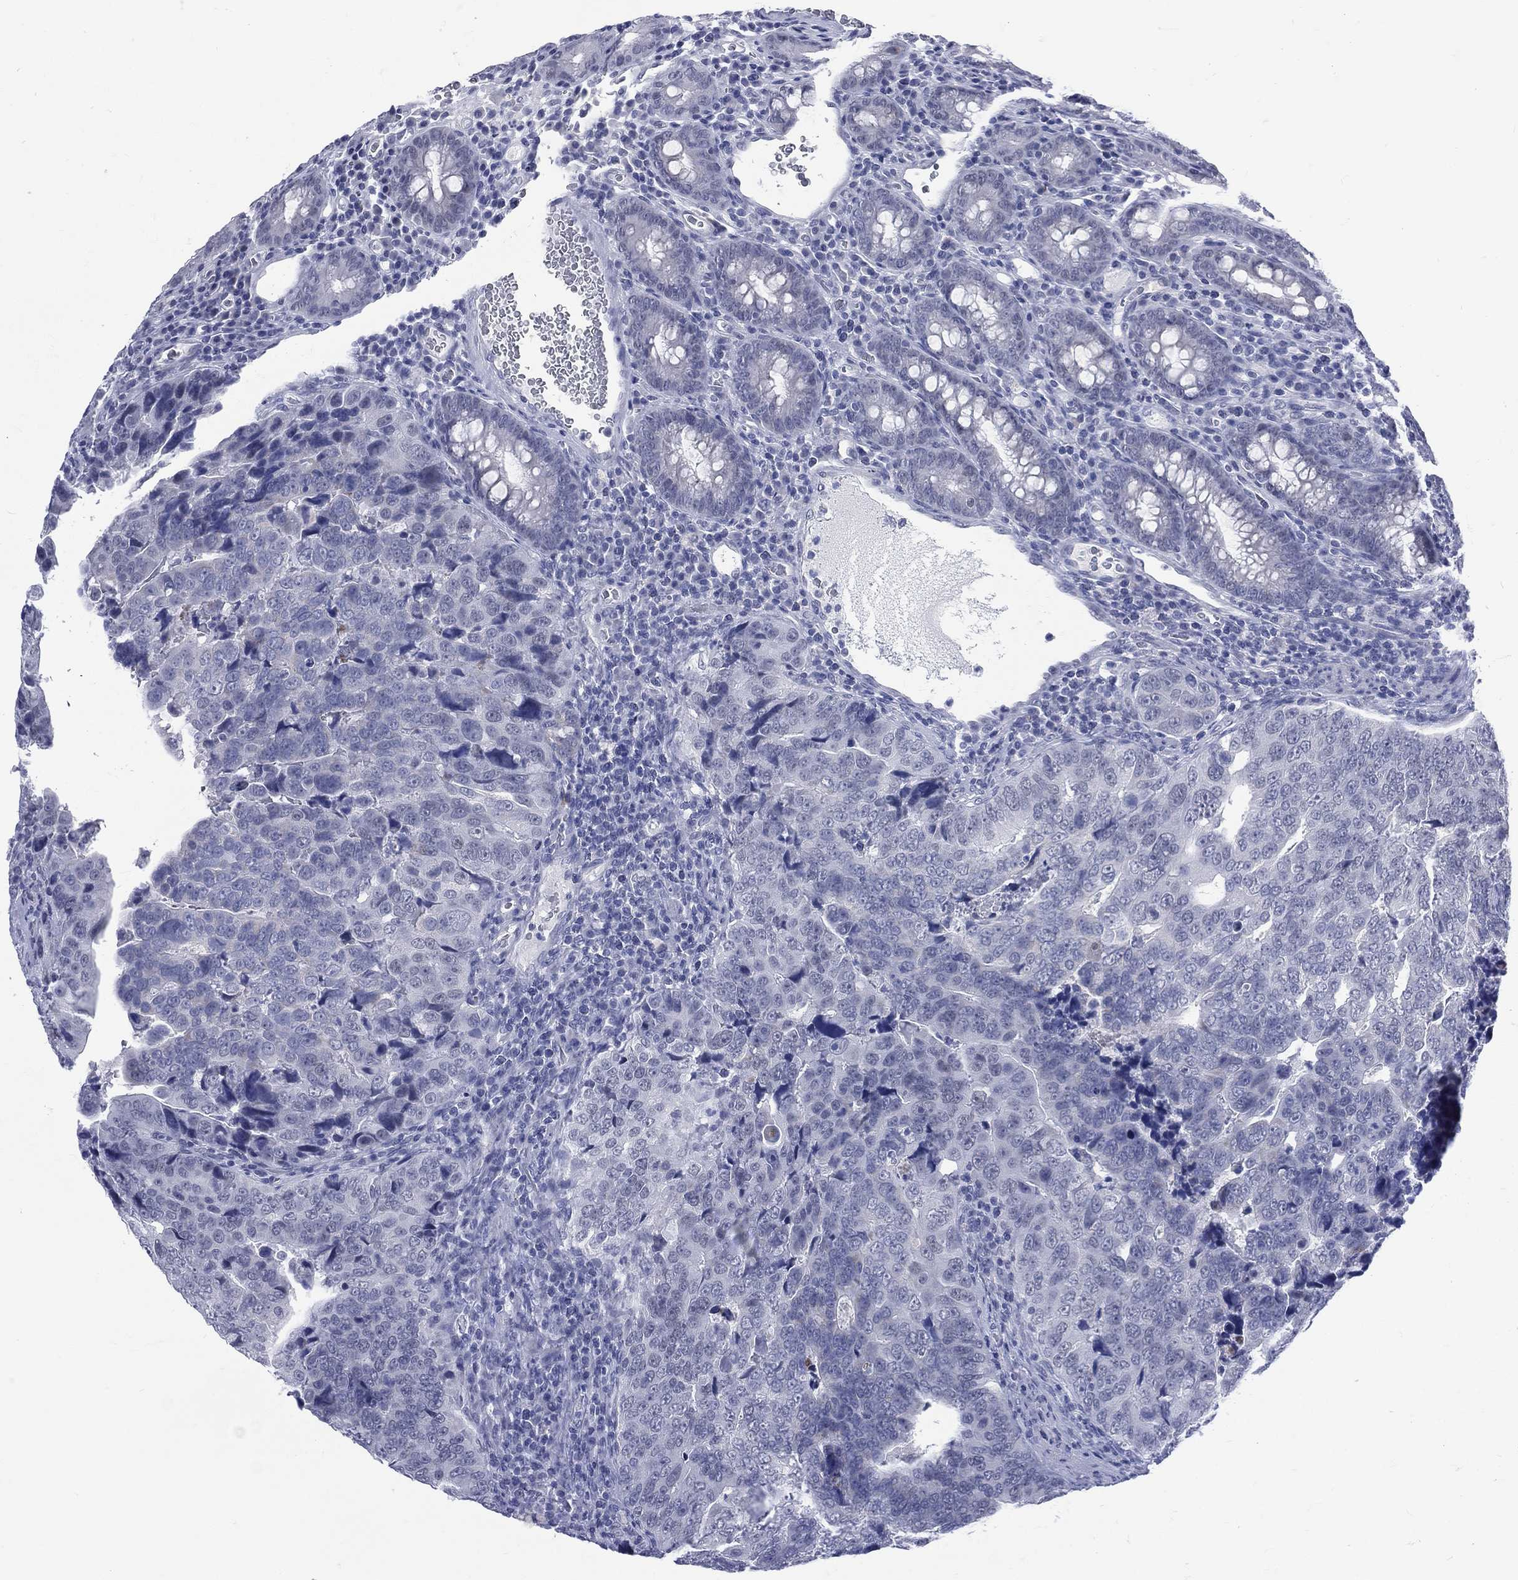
{"staining": {"intensity": "negative", "quantity": "none", "location": "none"}, "tissue": "colorectal cancer", "cell_type": "Tumor cells", "image_type": "cancer", "snomed": [{"axis": "morphology", "description": "Adenocarcinoma, NOS"}, {"axis": "topography", "description": "Colon"}], "caption": "The image reveals no staining of tumor cells in colorectal cancer (adenocarcinoma).", "gene": "MLLT10", "patient": {"sex": "female", "age": 72}}